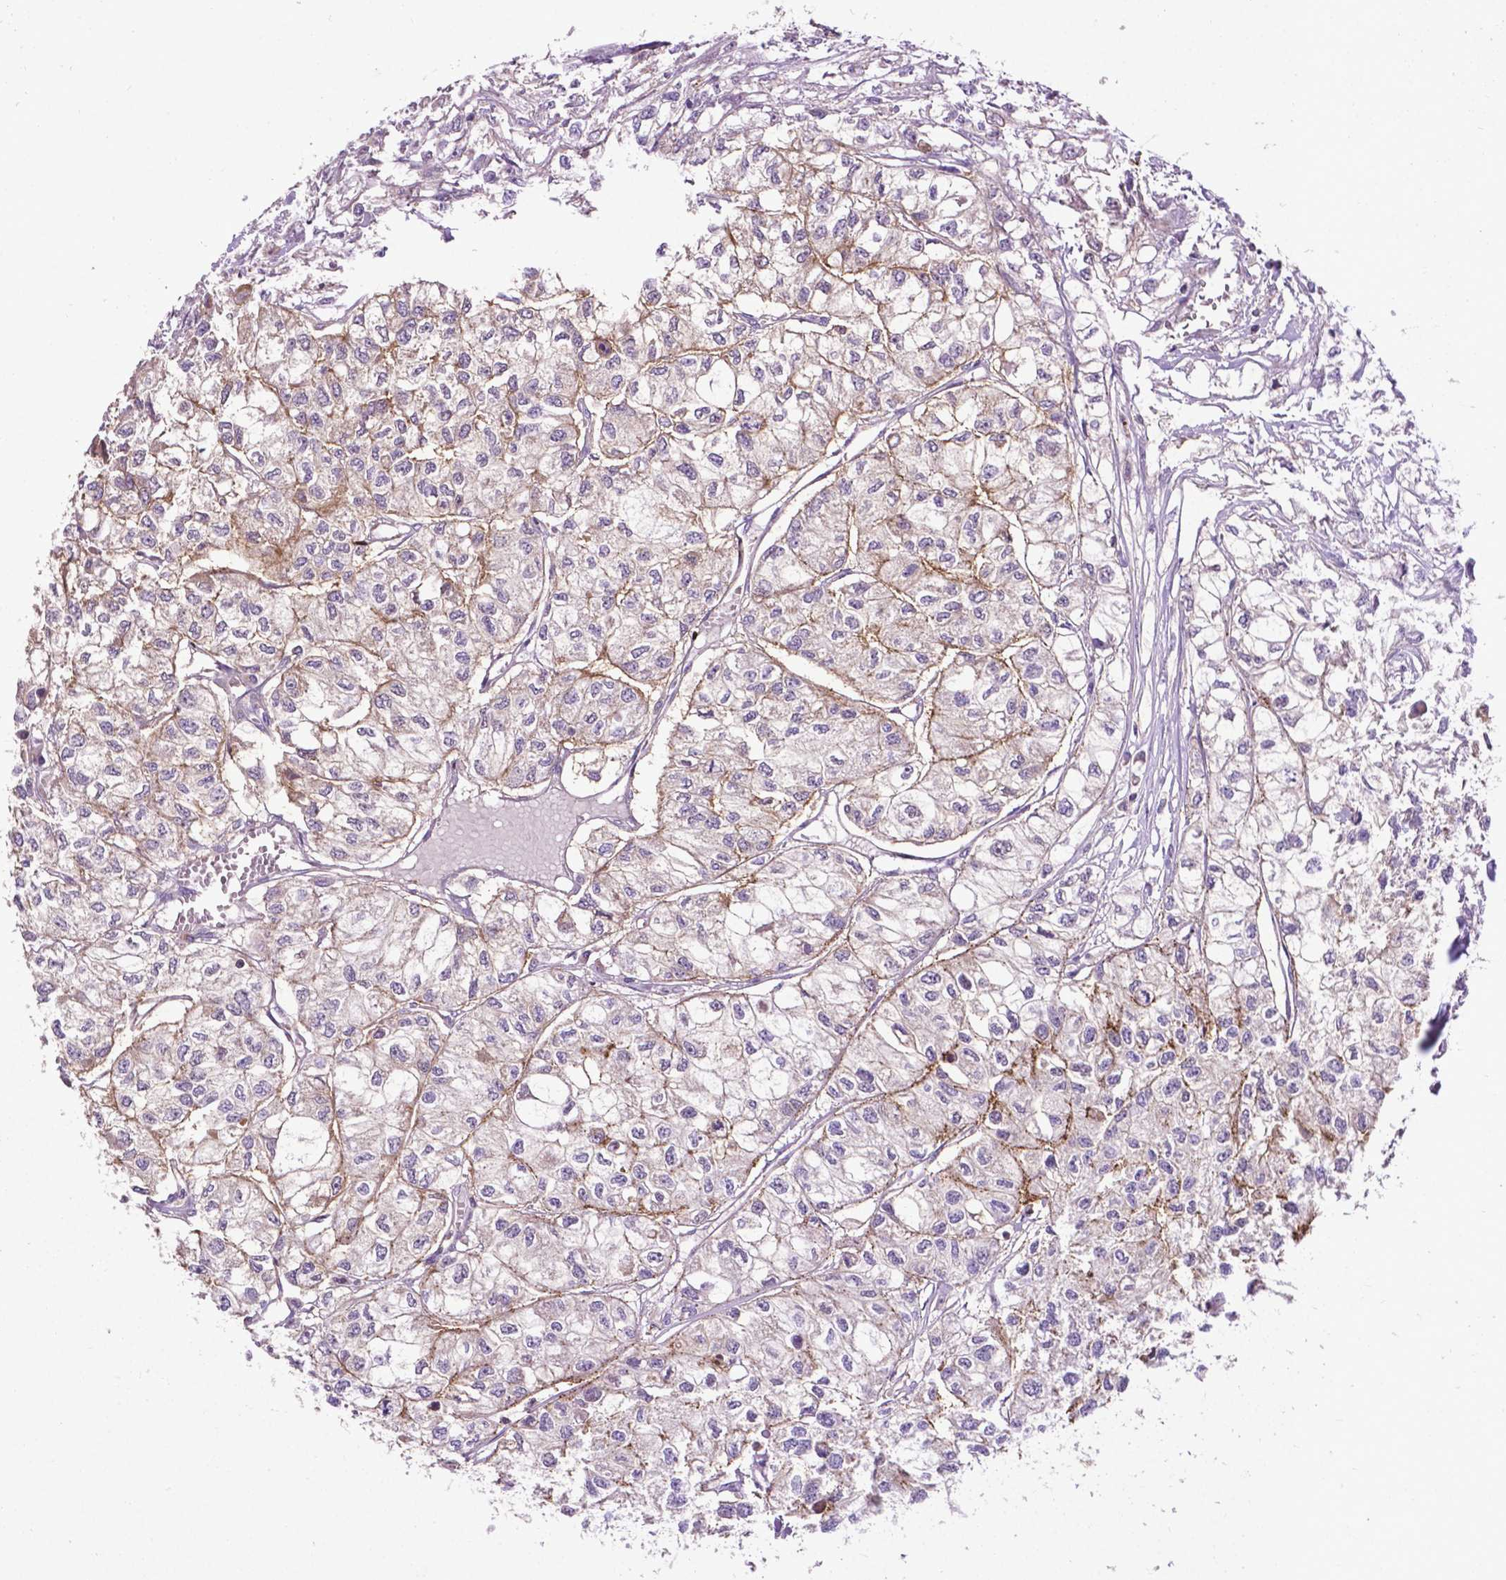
{"staining": {"intensity": "moderate", "quantity": "<25%", "location": "cytoplasmic/membranous"}, "tissue": "renal cancer", "cell_type": "Tumor cells", "image_type": "cancer", "snomed": [{"axis": "morphology", "description": "Adenocarcinoma, NOS"}, {"axis": "topography", "description": "Kidney"}], "caption": "High-magnification brightfield microscopy of renal adenocarcinoma stained with DAB (brown) and counterstained with hematoxylin (blue). tumor cells exhibit moderate cytoplasmic/membranous expression is present in about<25% of cells. (Brightfield microscopy of DAB IHC at high magnification).", "gene": "SPNS2", "patient": {"sex": "male", "age": 56}}